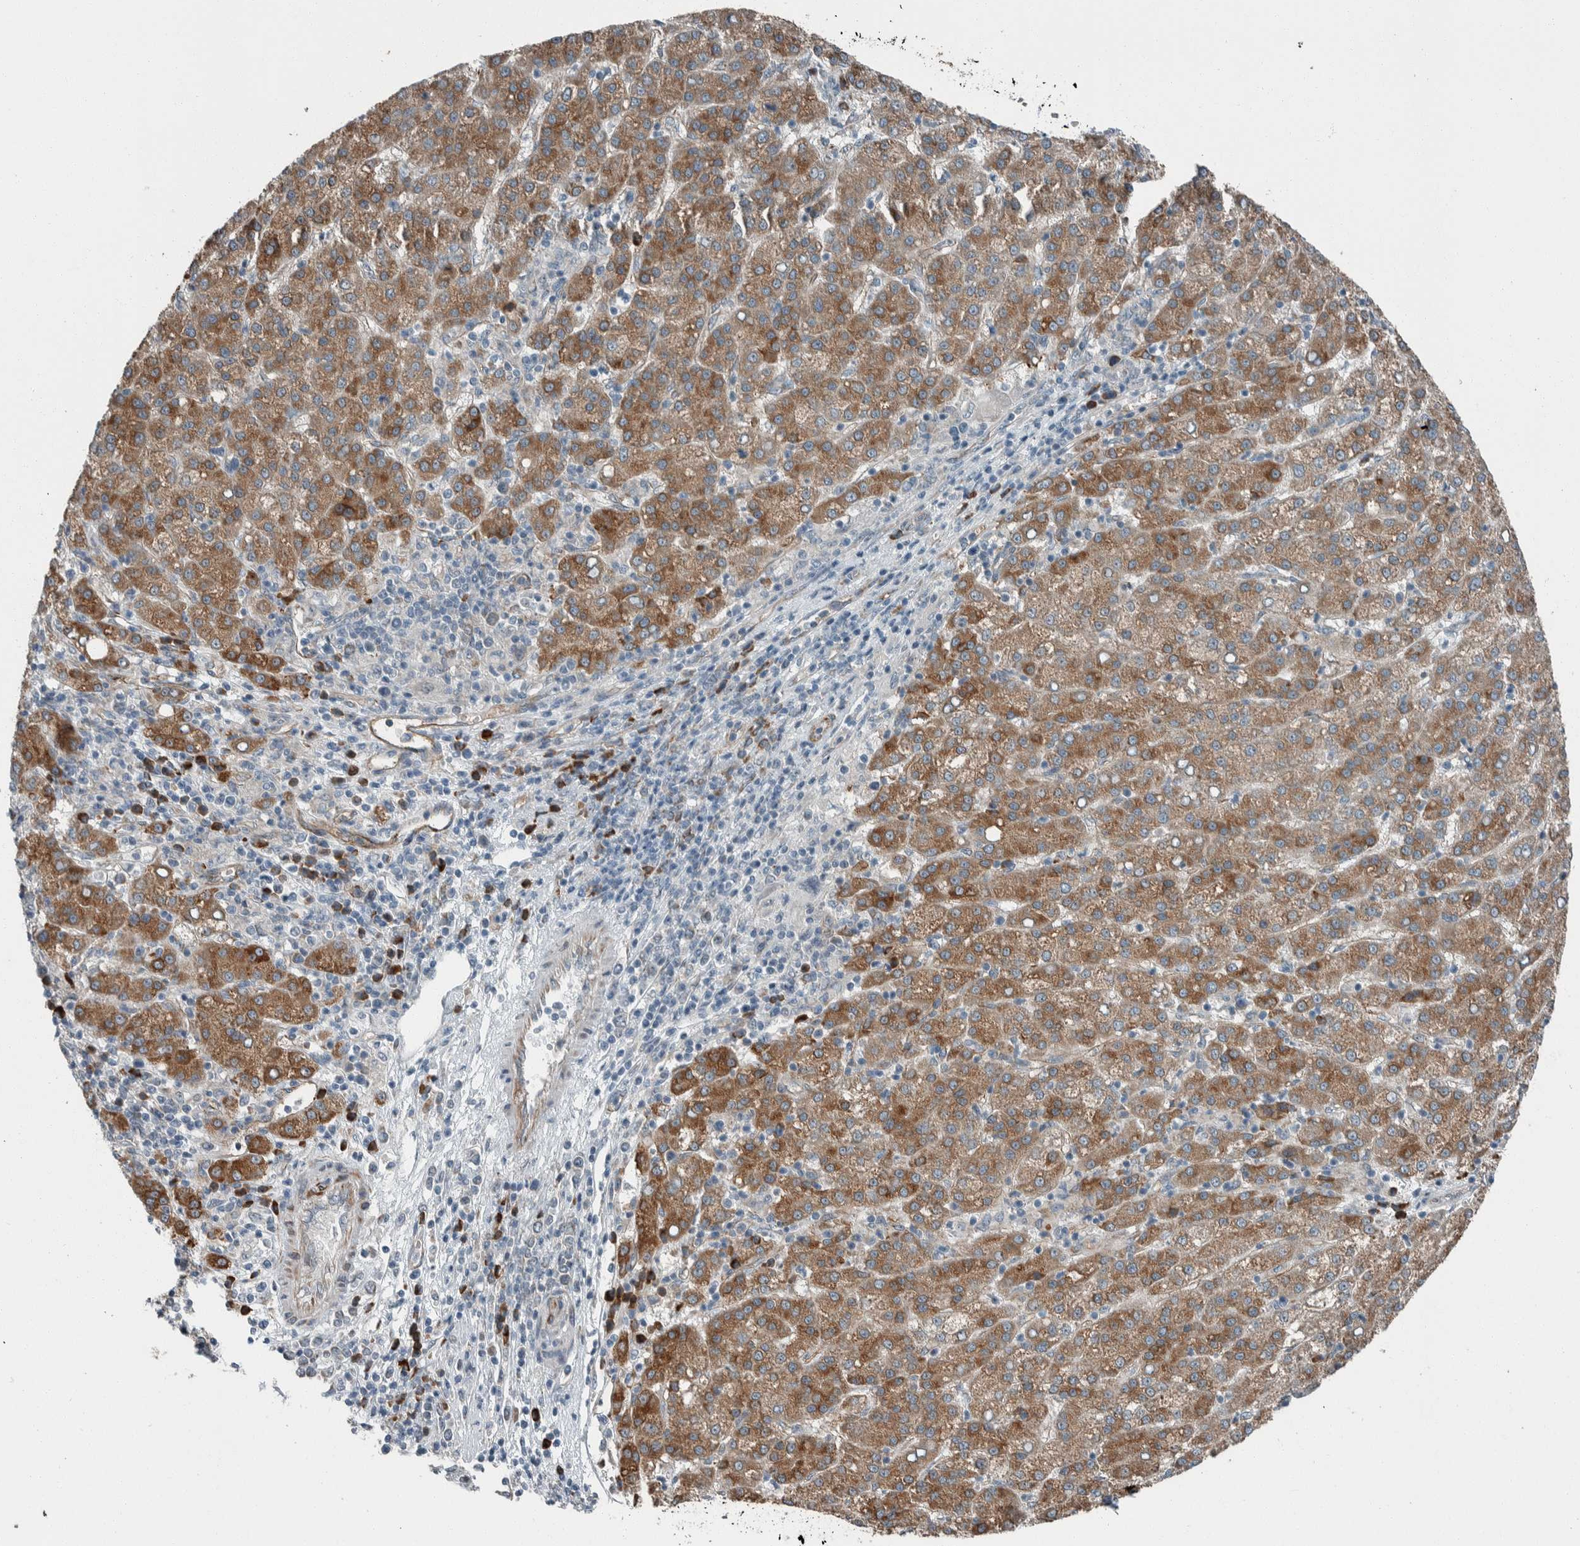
{"staining": {"intensity": "moderate", "quantity": ">75%", "location": "cytoplasmic/membranous"}, "tissue": "liver cancer", "cell_type": "Tumor cells", "image_type": "cancer", "snomed": [{"axis": "morphology", "description": "Carcinoma, Hepatocellular, NOS"}, {"axis": "topography", "description": "Liver"}], "caption": "Moderate cytoplasmic/membranous positivity is present in approximately >75% of tumor cells in liver cancer (hepatocellular carcinoma). The protein is shown in brown color, while the nuclei are stained blue.", "gene": "USP25", "patient": {"sex": "female", "age": 58}}